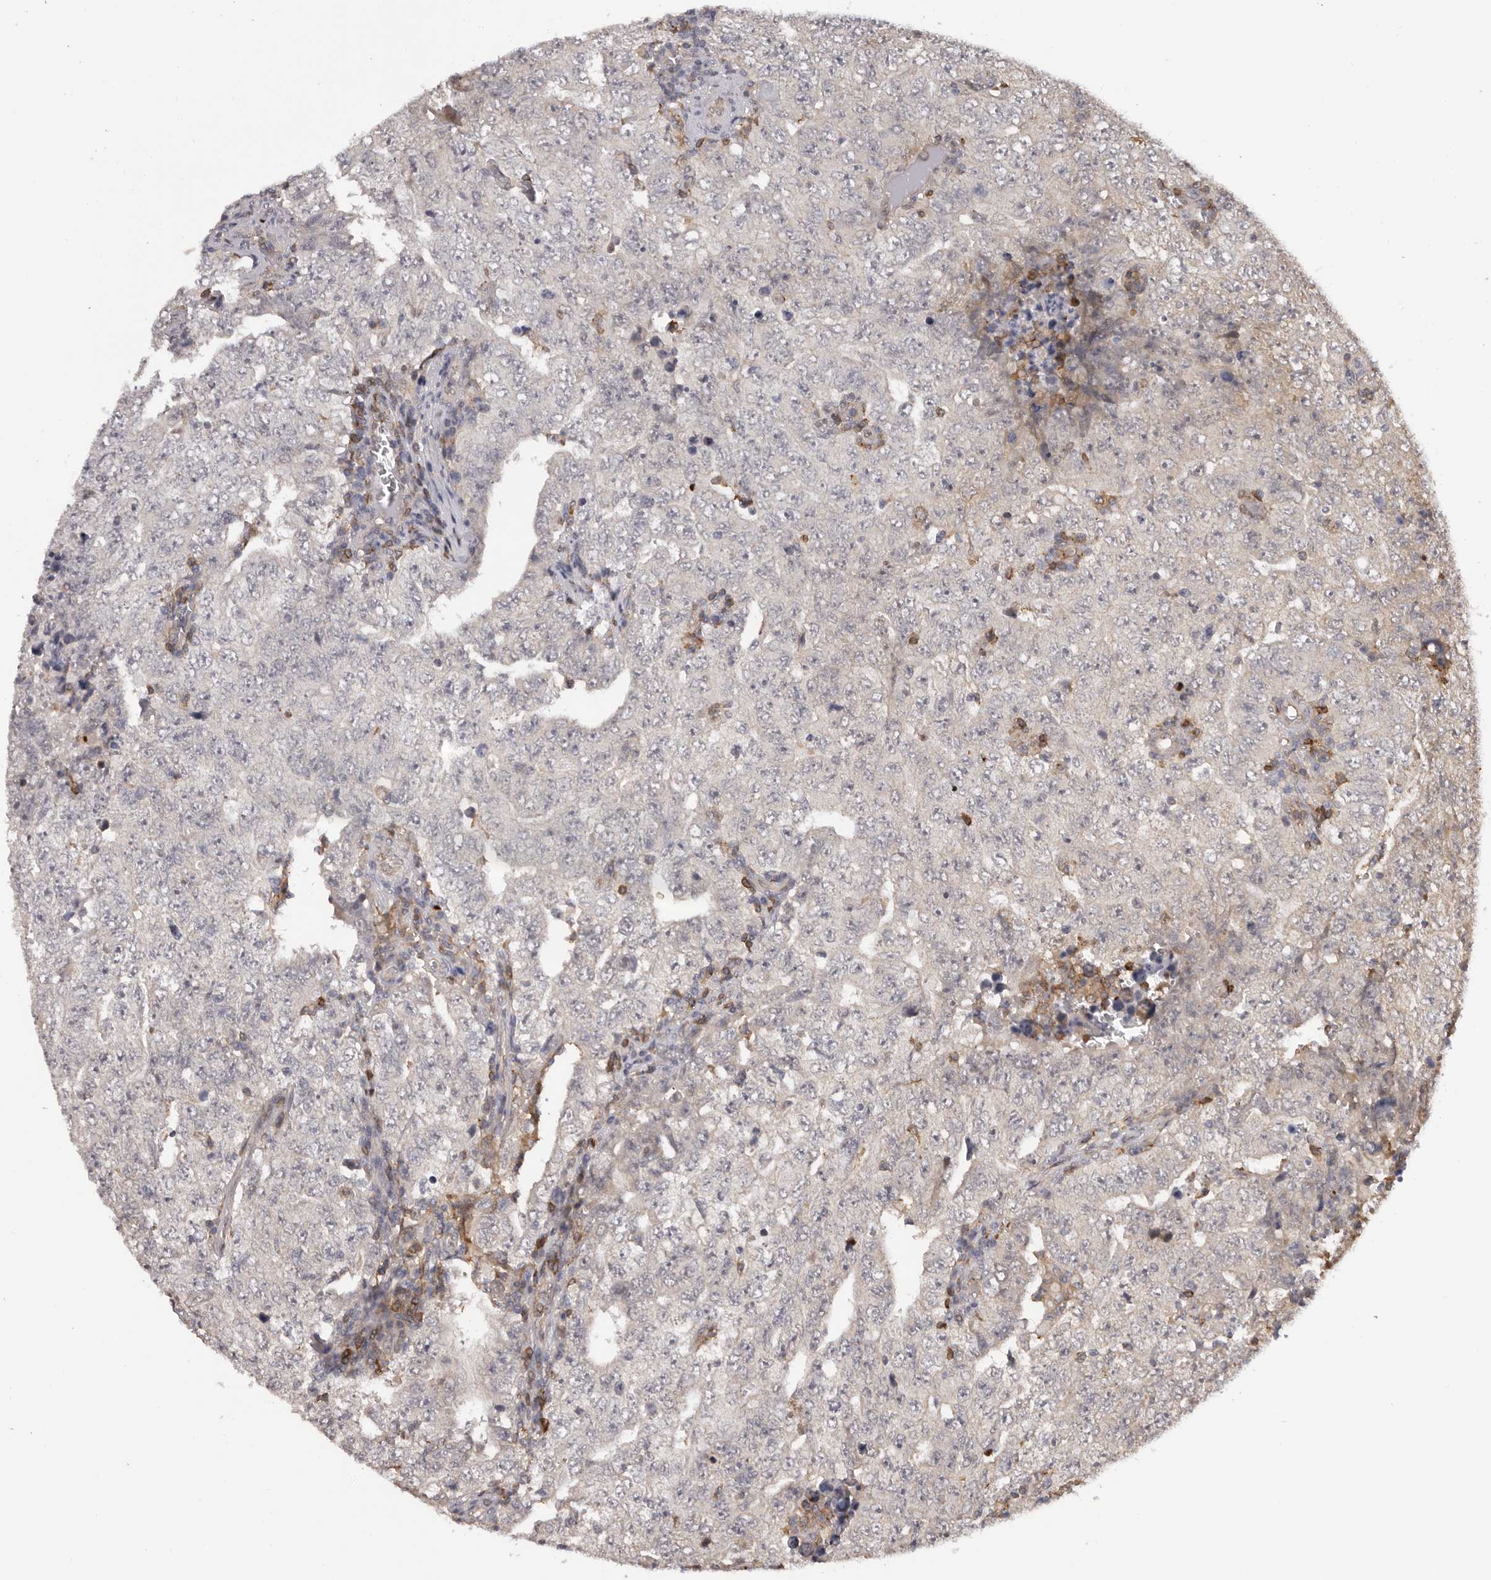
{"staining": {"intensity": "negative", "quantity": "none", "location": "none"}, "tissue": "testis cancer", "cell_type": "Tumor cells", "image_type": "cancer", "snomed": [{"axis": "morphology", "description": "Carcinoma, Embryonal, NOS"}, {"axis": "topography", "description": "Testis"}], "caption": "This micrograph is of testis cancer (embryonal carcinoma) stained with immunohistochemistry to label a protein in brown with the nuclei are counter-stained blue. There is no expression in tumor cells.", "gene": "PRR12", "patient": {"sex": "male", "age": 26}}